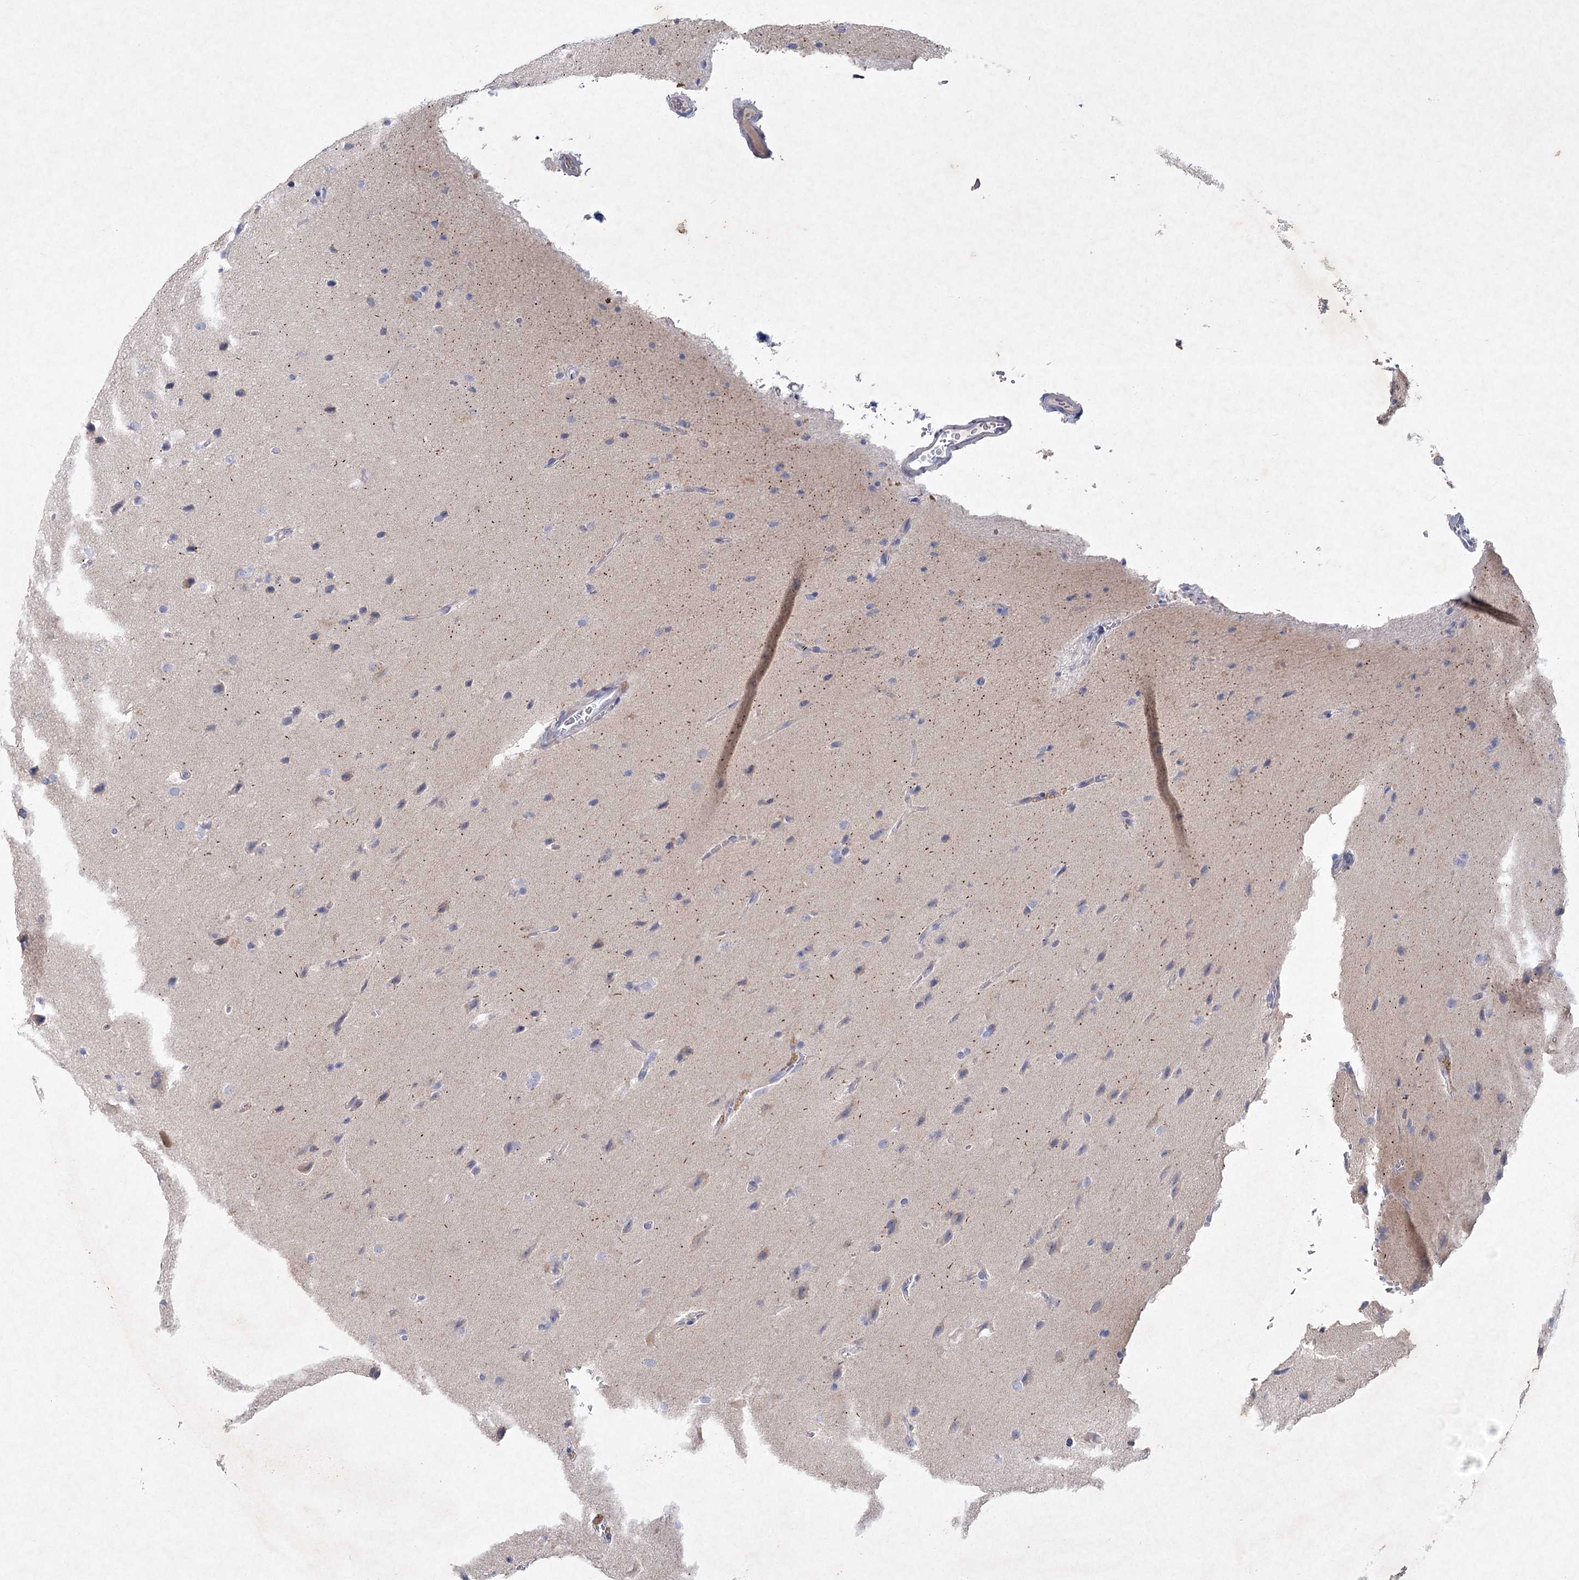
{"staining": {"intensity": "negative", "quantity": "none", "location": "none"}, "tissue": "glioma", "cell_type": "Tumor cells", "image_type": "cancer", "snomed": [{"axis": "morphology", "description": "Glioma, malignant, Low grade"}, {"axis": "topography", "description": "Brain"}], "caption": "Immunohistochemistry (IHC) of glioma shows no positivity in tumor cells.", "gene": "MAP3K13", "patient": {"sex": "female", "age": 37}}